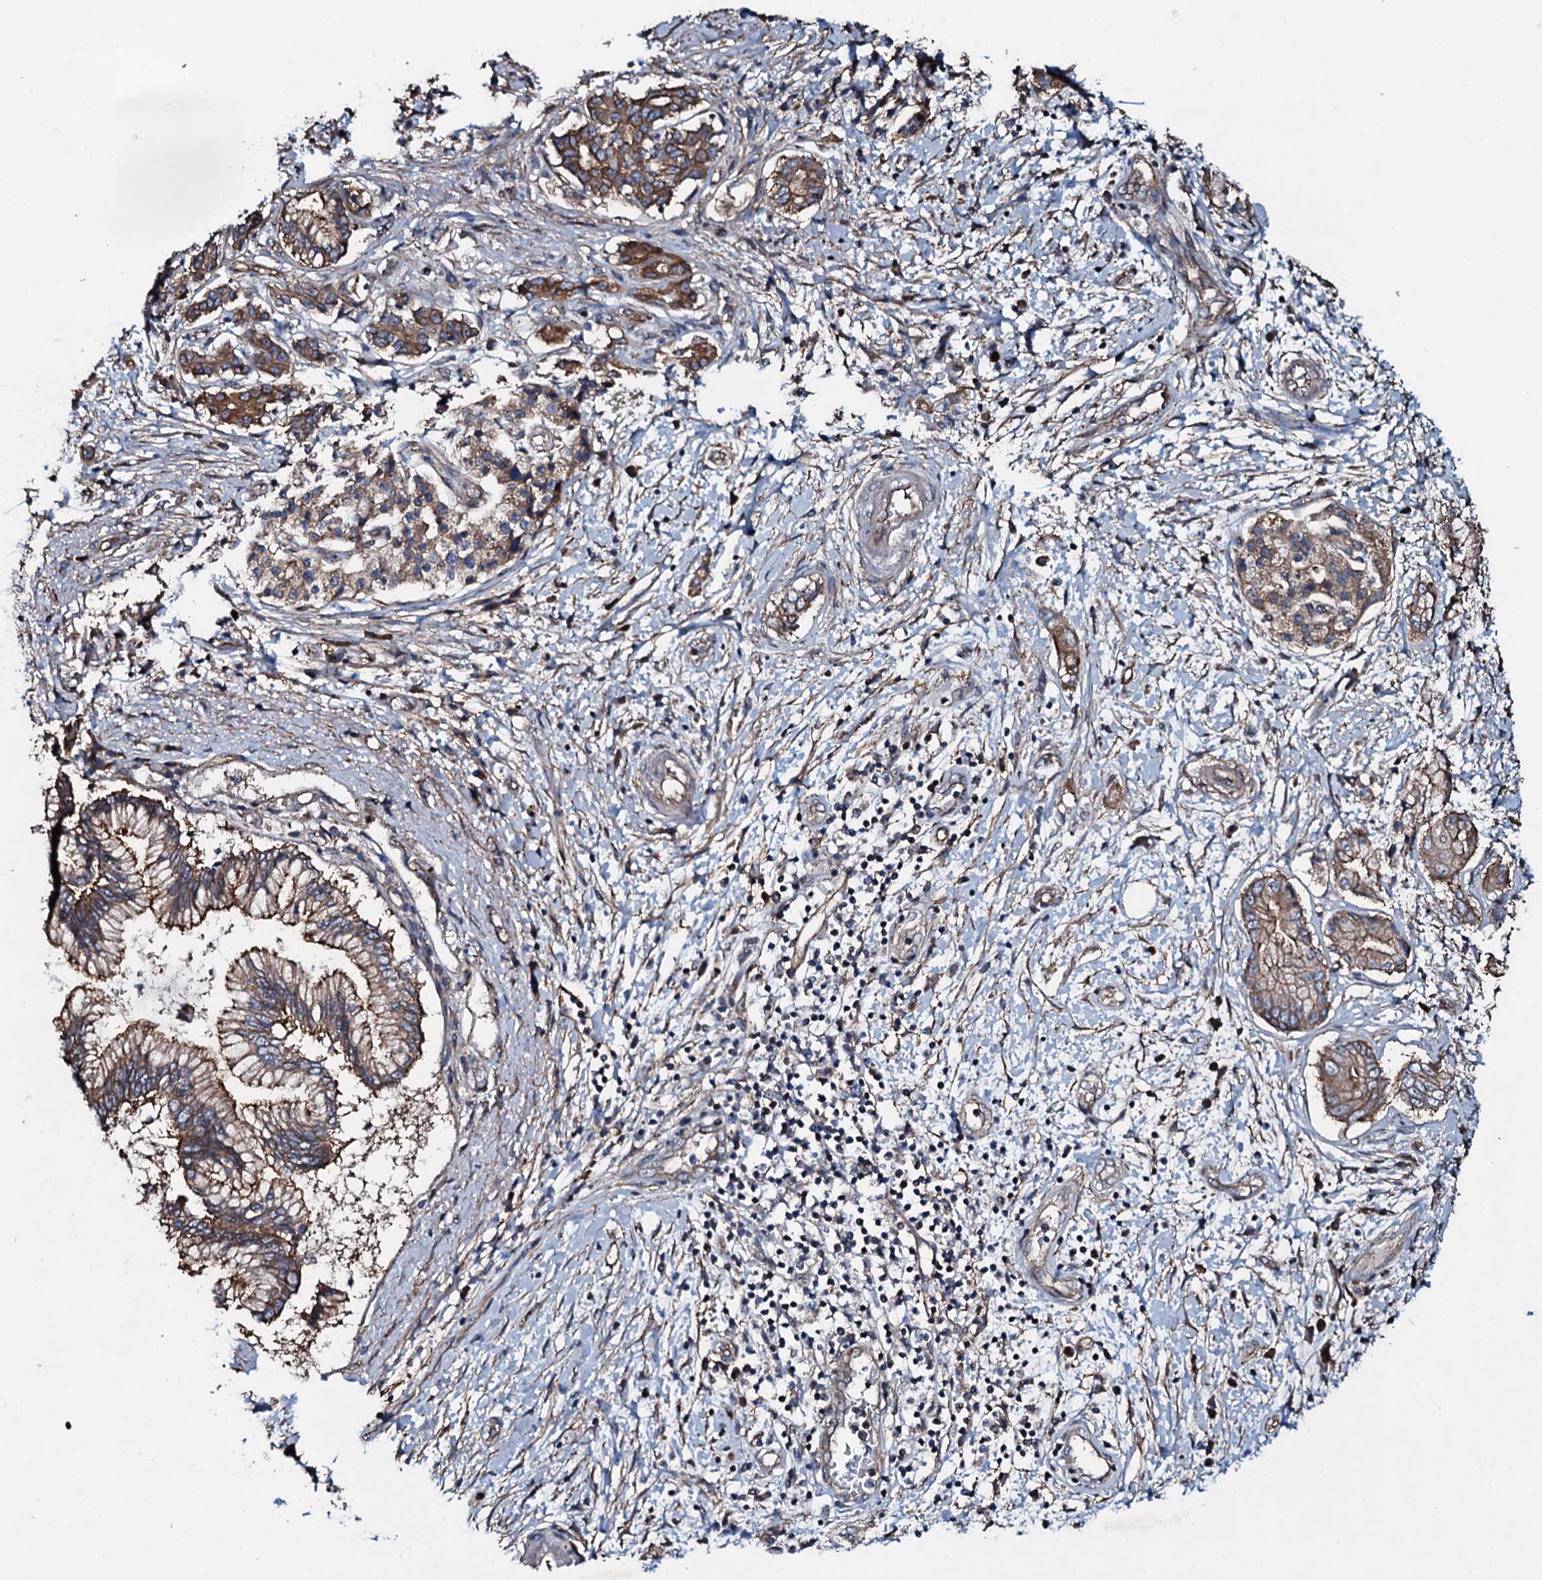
{"staining": {"intensity": "moderate", "quantity": ">75%", "location": "cytoplasmic/membranous"}, "tissue": "pancreatic cancer", "cell_type": "Tumor cells", "image_type": "cancer", "snomed": [{"axis": "morphology", "description": "Adenocarcinoma, NOS"}, {"axis": "topography", "description": "Pancreas"}], "caption": "This micrograph reveals immunohistochemistry staining of adenocarcinoma (pancreatic), with medium moderate cytoplasmic/membranous staining in about >75% of tumor cells.", "gene": "DMAC2", "patient": {"sex": "female", "age": 73}}